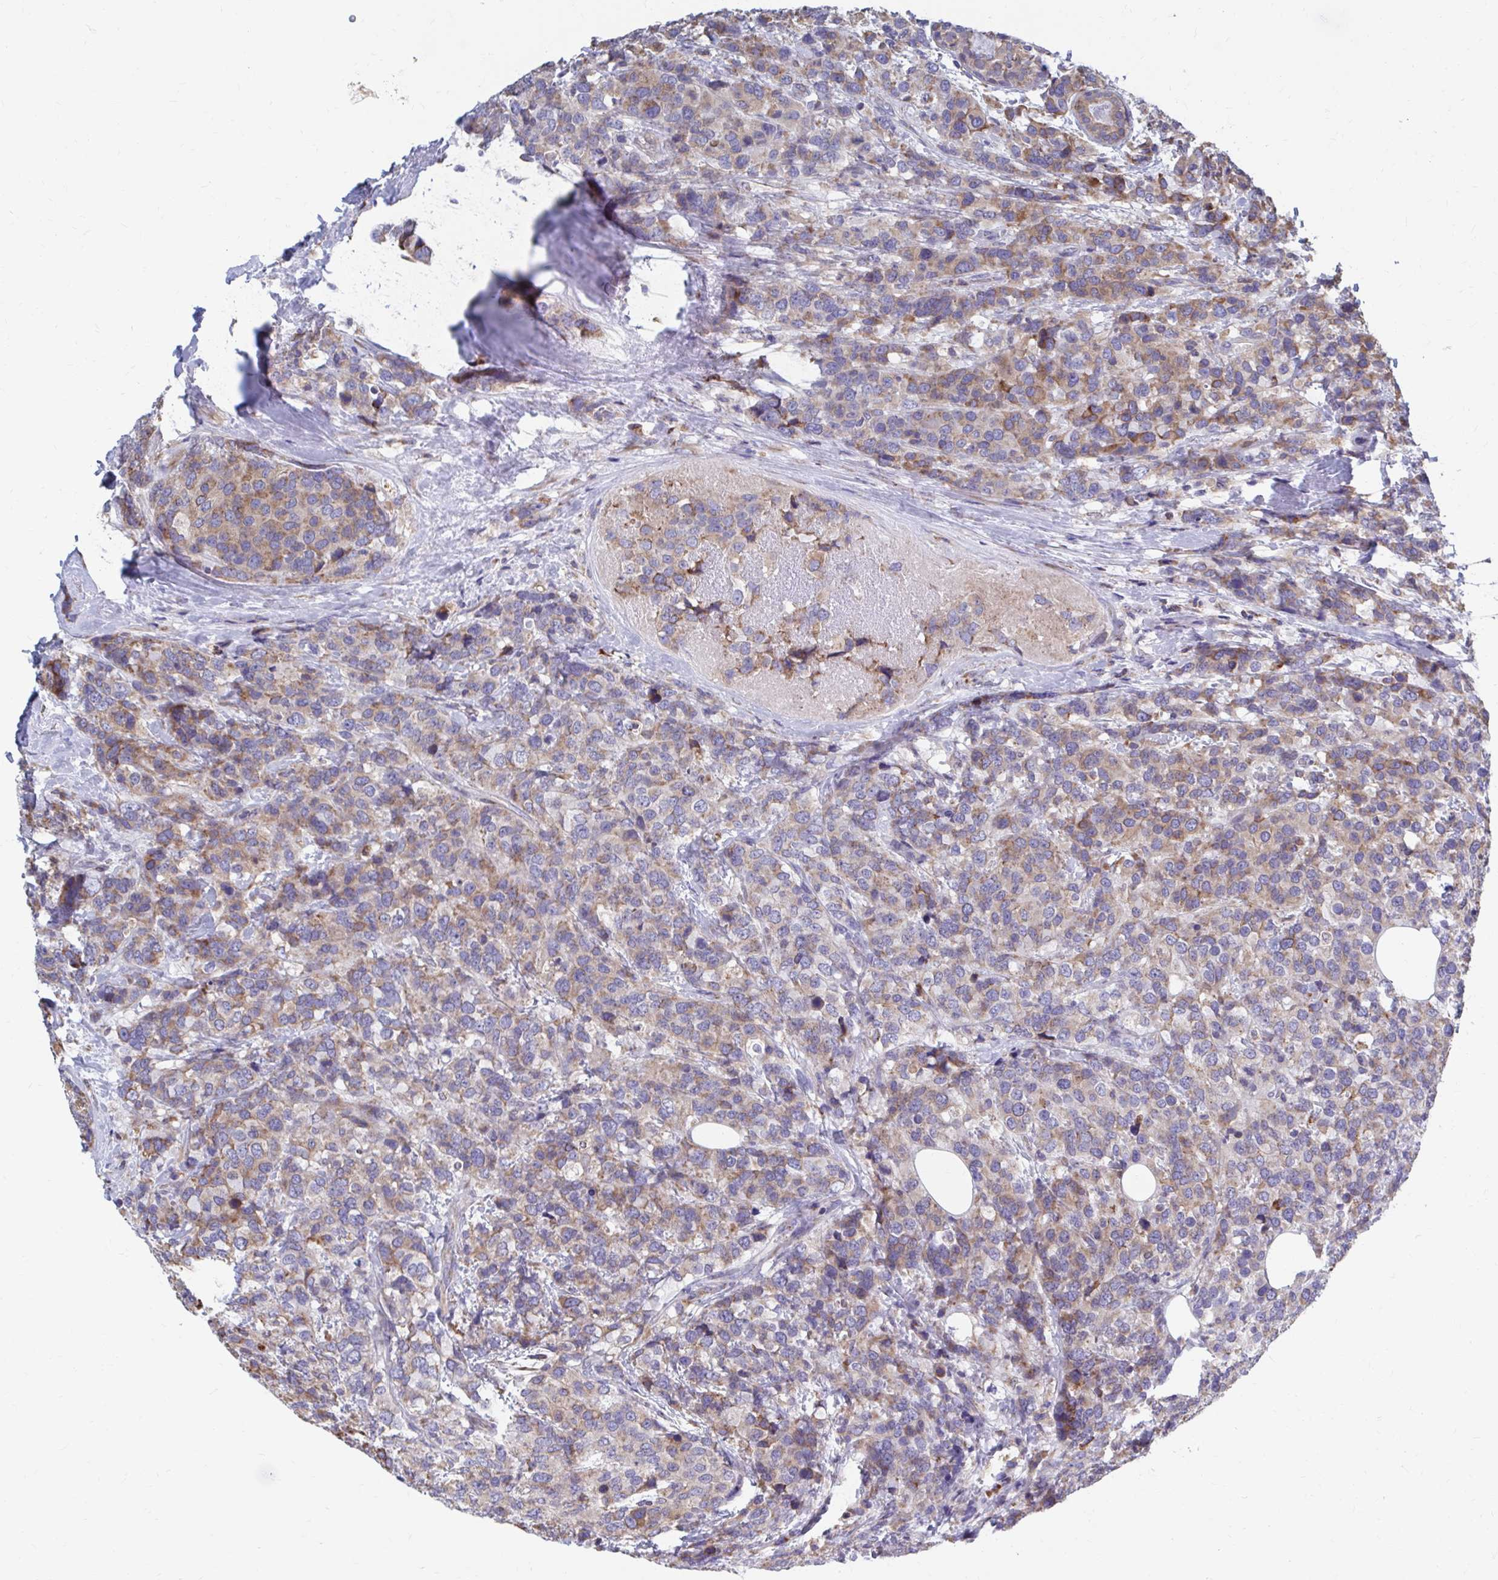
{"staining": {"intensity": "weak", "quantity": ">75%", "location": "cytoplasmic/membranous"}, "tissue": "breast cancer", "cell_type": "Tumor cells", "image_type": "cancer", "snomed": [{"axis": "morphology", "description": "Lobular carcinoma"}, {"axis": "topography", "description": "Breast"}], "caption": "Protein staining shows weak cytoplasmic/membranous staining in about >75% of tumor cells in breast cancer. Using DAB (brown) and hematoxylin (blue) stains, captured at high magnification using brightfield microscopy.", "gene": "FKBP2", "patient": {"sex": "female", "age": 59}}